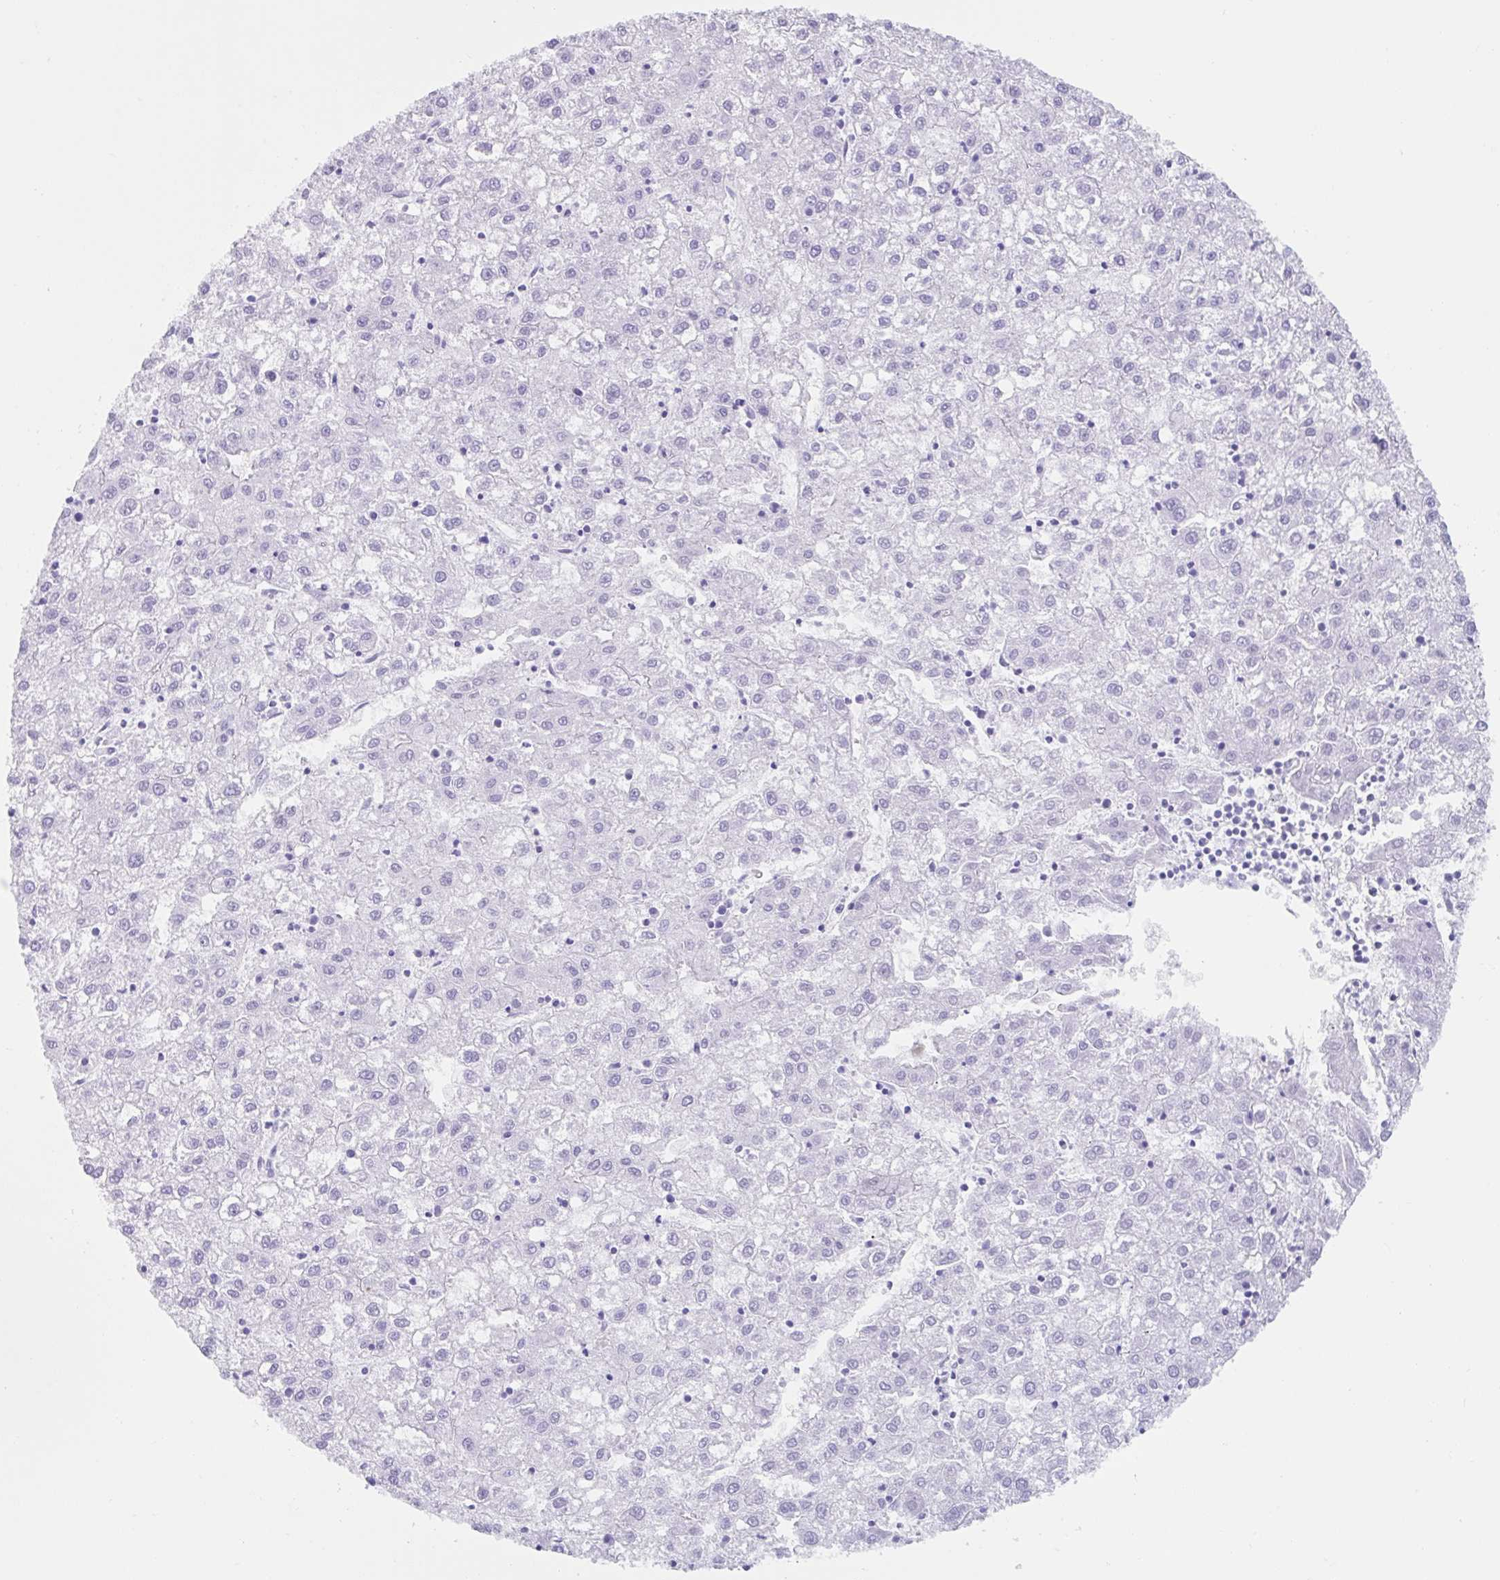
{"staining": {"intensity": "negative", "quantity": "none", "location": "none"}, "tissue": "liver cancer", "cell_type": "Tumor cells", "image_type": "cancer", "snomed": [{"axis": "morphology", "description": "Carcinoma, Hepatocellular, NOS"}, {"axis": "topography", "description": "Liver"}], "caption": "Tumor cells show no significant expression in liver cancer. The staining was performed using DAB to visualize the protein expression in brown, while the nuclei were stained in blue with hematoxylin (Magnification: 20x).", "gene": "CPTP", "patient": {"sex": "male", "age": 72}}